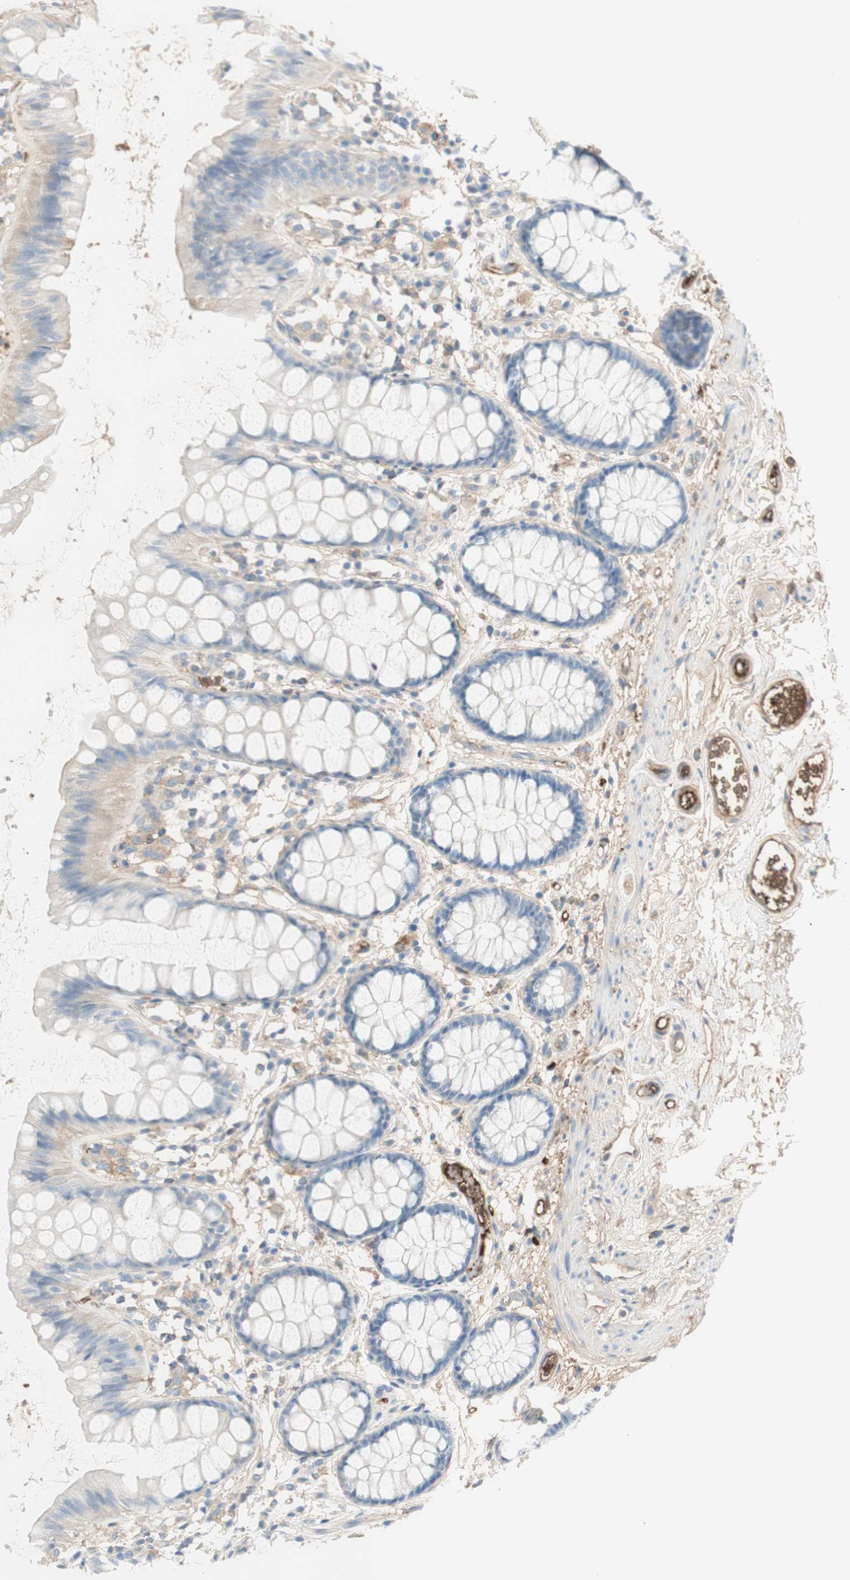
{"staining": {"intensity": "negative", "quantity": "none", "location": "none"}, "tissue": "rectum", "cell_type": "Glandular cells", "image_type": "normal", "snomed": [{"axis": "morphology", "description": "Normal tissue, NOS"}, {"axis": "topography", "description": "Rectum"}], "caption": "Immunohistochemistry image of normal rectum: rectum stained with DAB demonstrates no significant protein expression in glandular cells. (Brightfield microscopy of DAB (3,3'-diaminobenzidine) immunohistochemistry at high magnification).", "gene": "KNG1", "patient": {"sex": "female", "age": 66}}